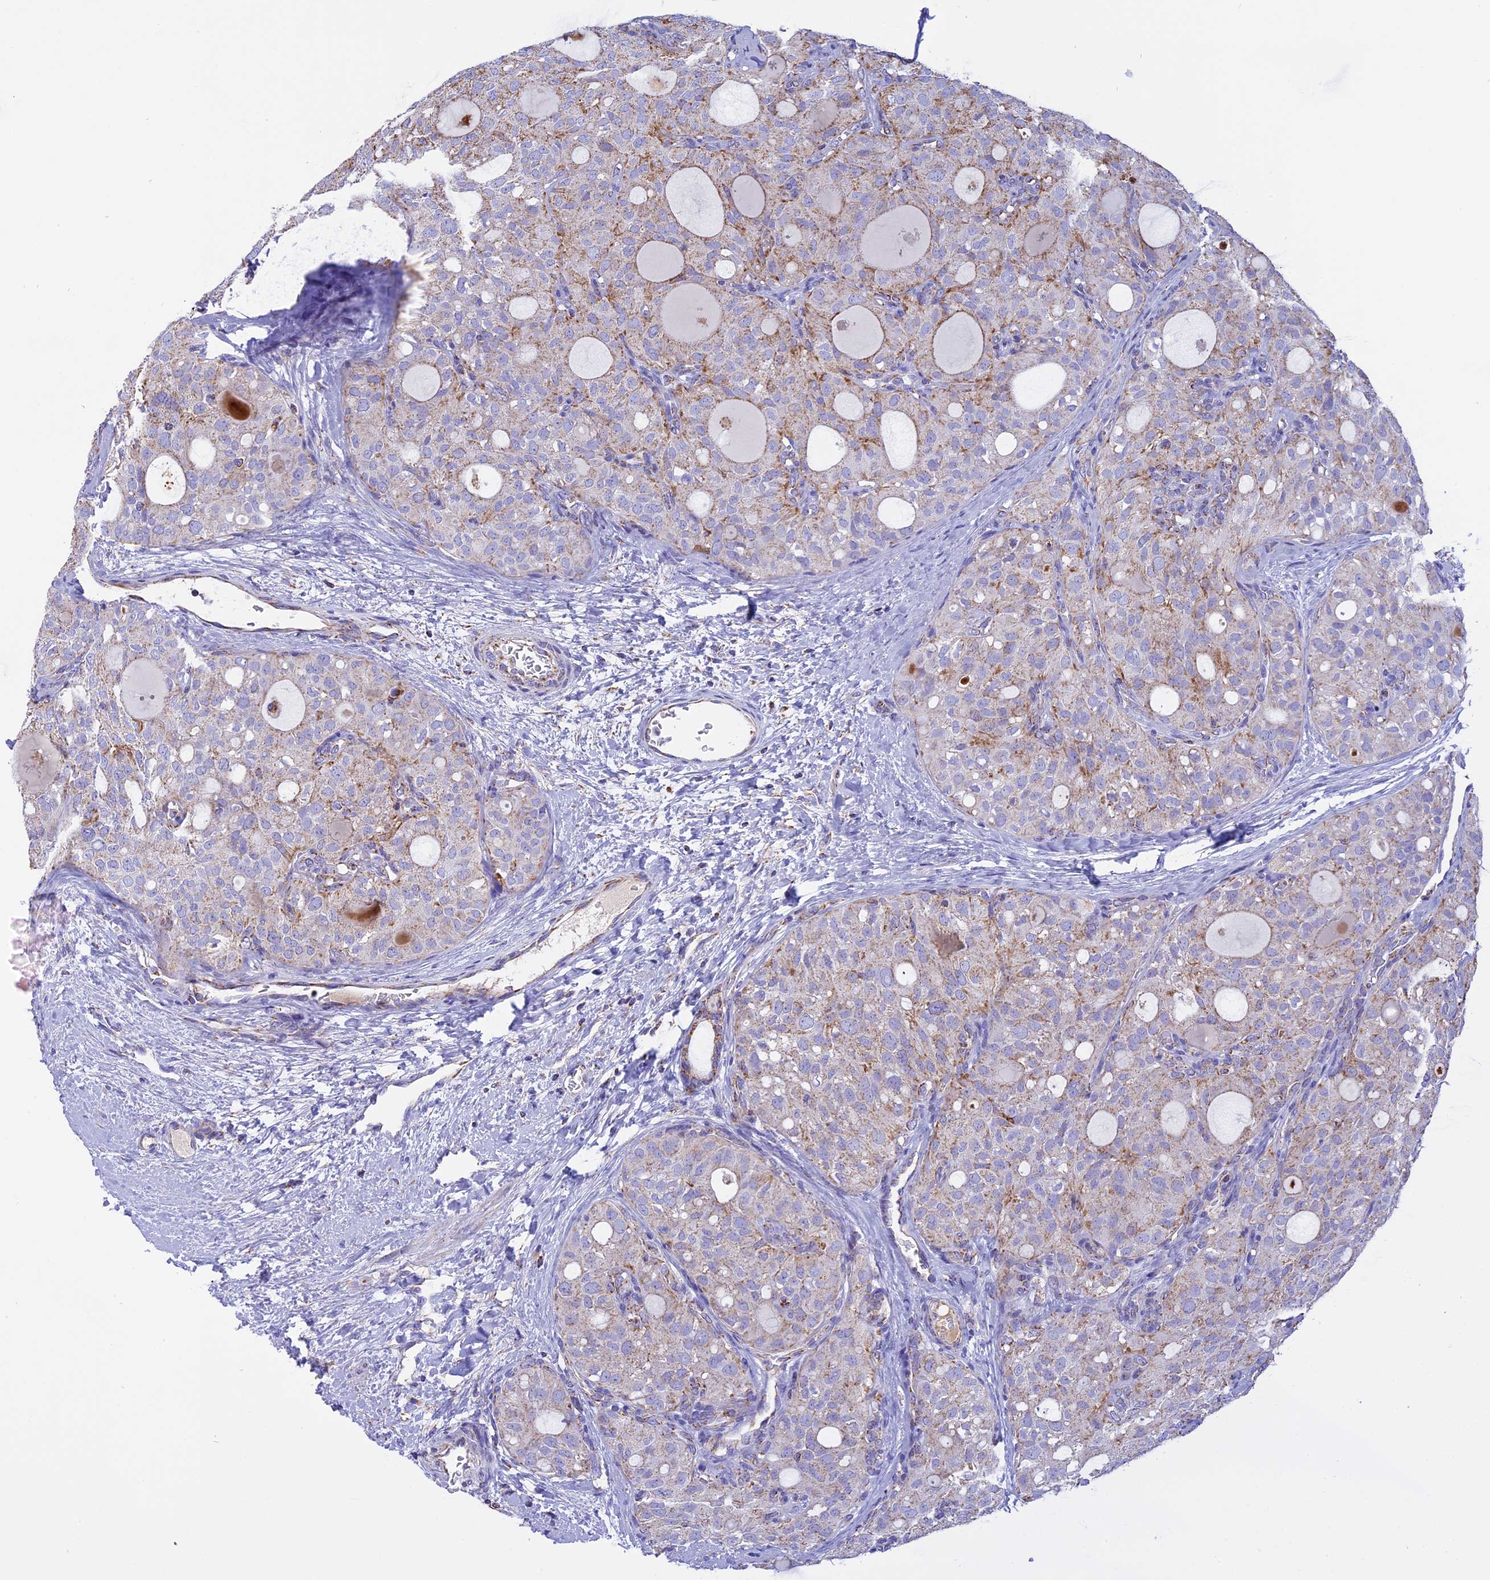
{"staining": {"intensity": "moderate", "quantity": "<25%", "location": "cytoplasmic/membranous"}, "tissue": "thyroid cancer", "cell_type": "Tumor cells", "image_type": "cancer", "snomed": [{"axis": "morphology", "description": "Follicular adenoma carcinoma, NOS"}, {"axis": "topography", "description": "Thyroid gland"}], "caption": "Human follicular adenoma carcinoma (thyroid) stained with a brown dye exhibits moderate cytoplasmic/membranous positive positivity in about <25% of tumor cells.", "gene": "KCNG1", "patient": {"sex": "male", "age": 75}}